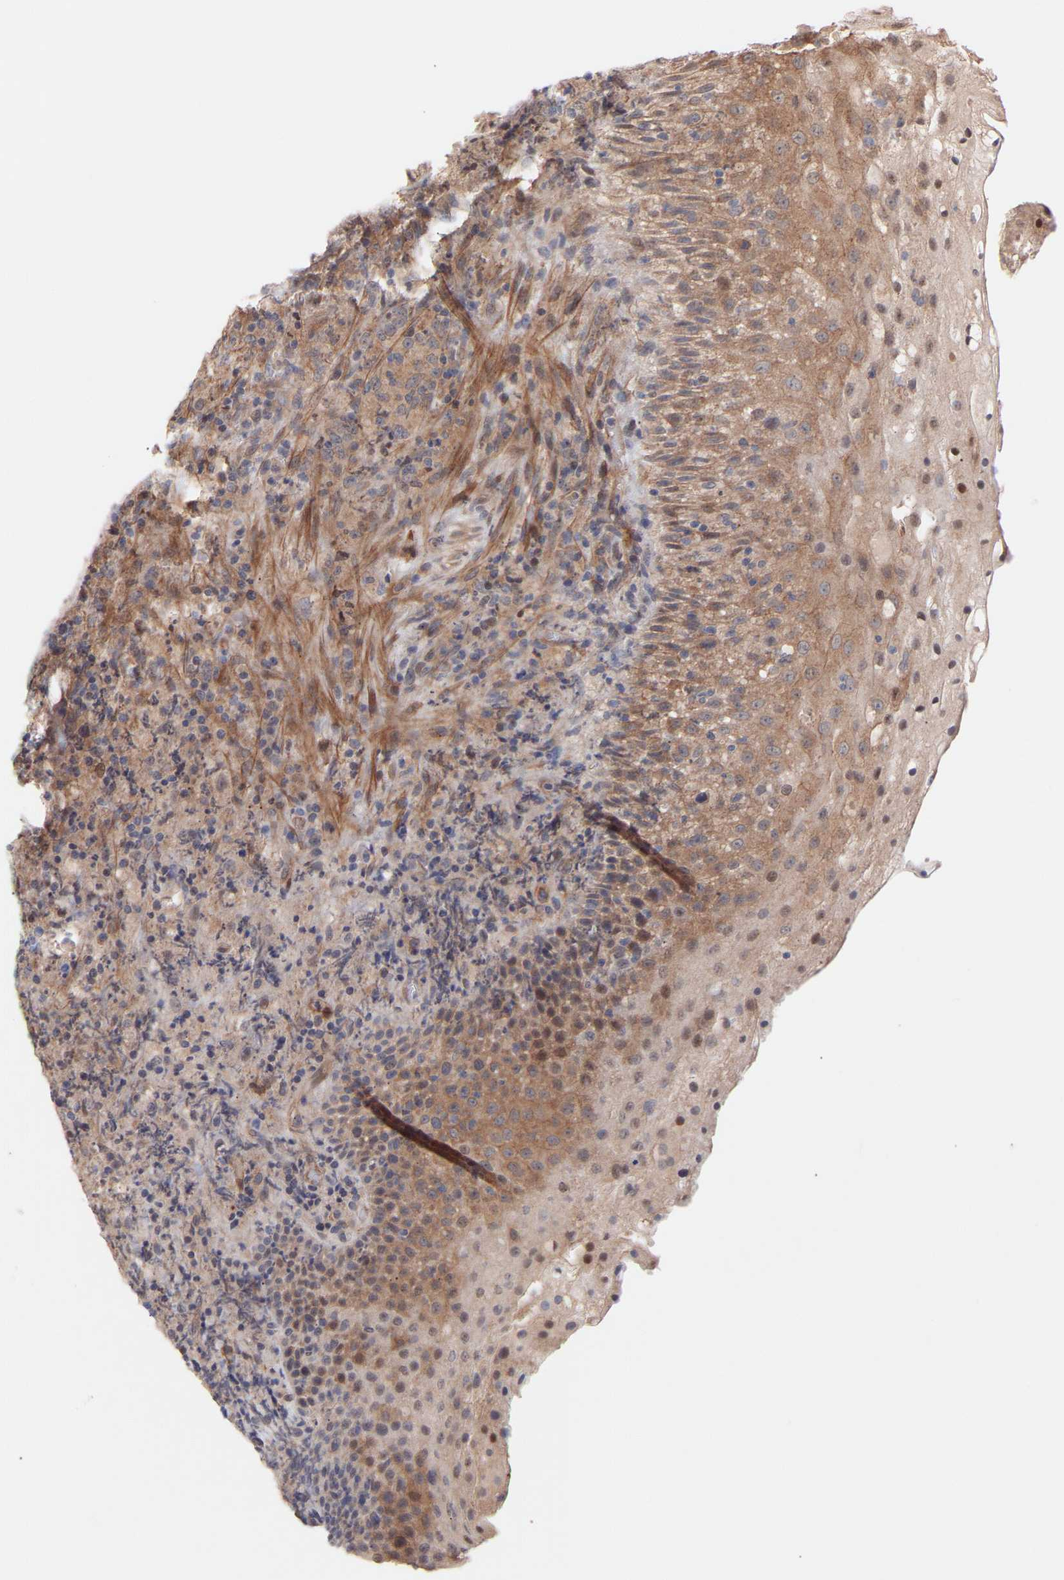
{"staining": {"intensity": "moderate", "quantity": "<25%", "location": "cytoplasmic/membranous"}, "tissue": "lymphoma", "cell_type": "Tumor cells", "image_type": "cancer", "snomed": [{"axis": "morphology", "description": "Malignant lymphoma, non-Hodgkin's type, High grade"}, {"axis": "topography", "description": "Tonsil"}], "caption": "This photomicrograph shows lymphoma stained with immunohistochemistry to label a protein in brown. The cytoplasmic/membranous of tumor cells show moderate positivity for the protein. Nuclei are counter-stained blue.", "gene": "PDLIM5", "patient": {"sex": "female", "age": 36}}